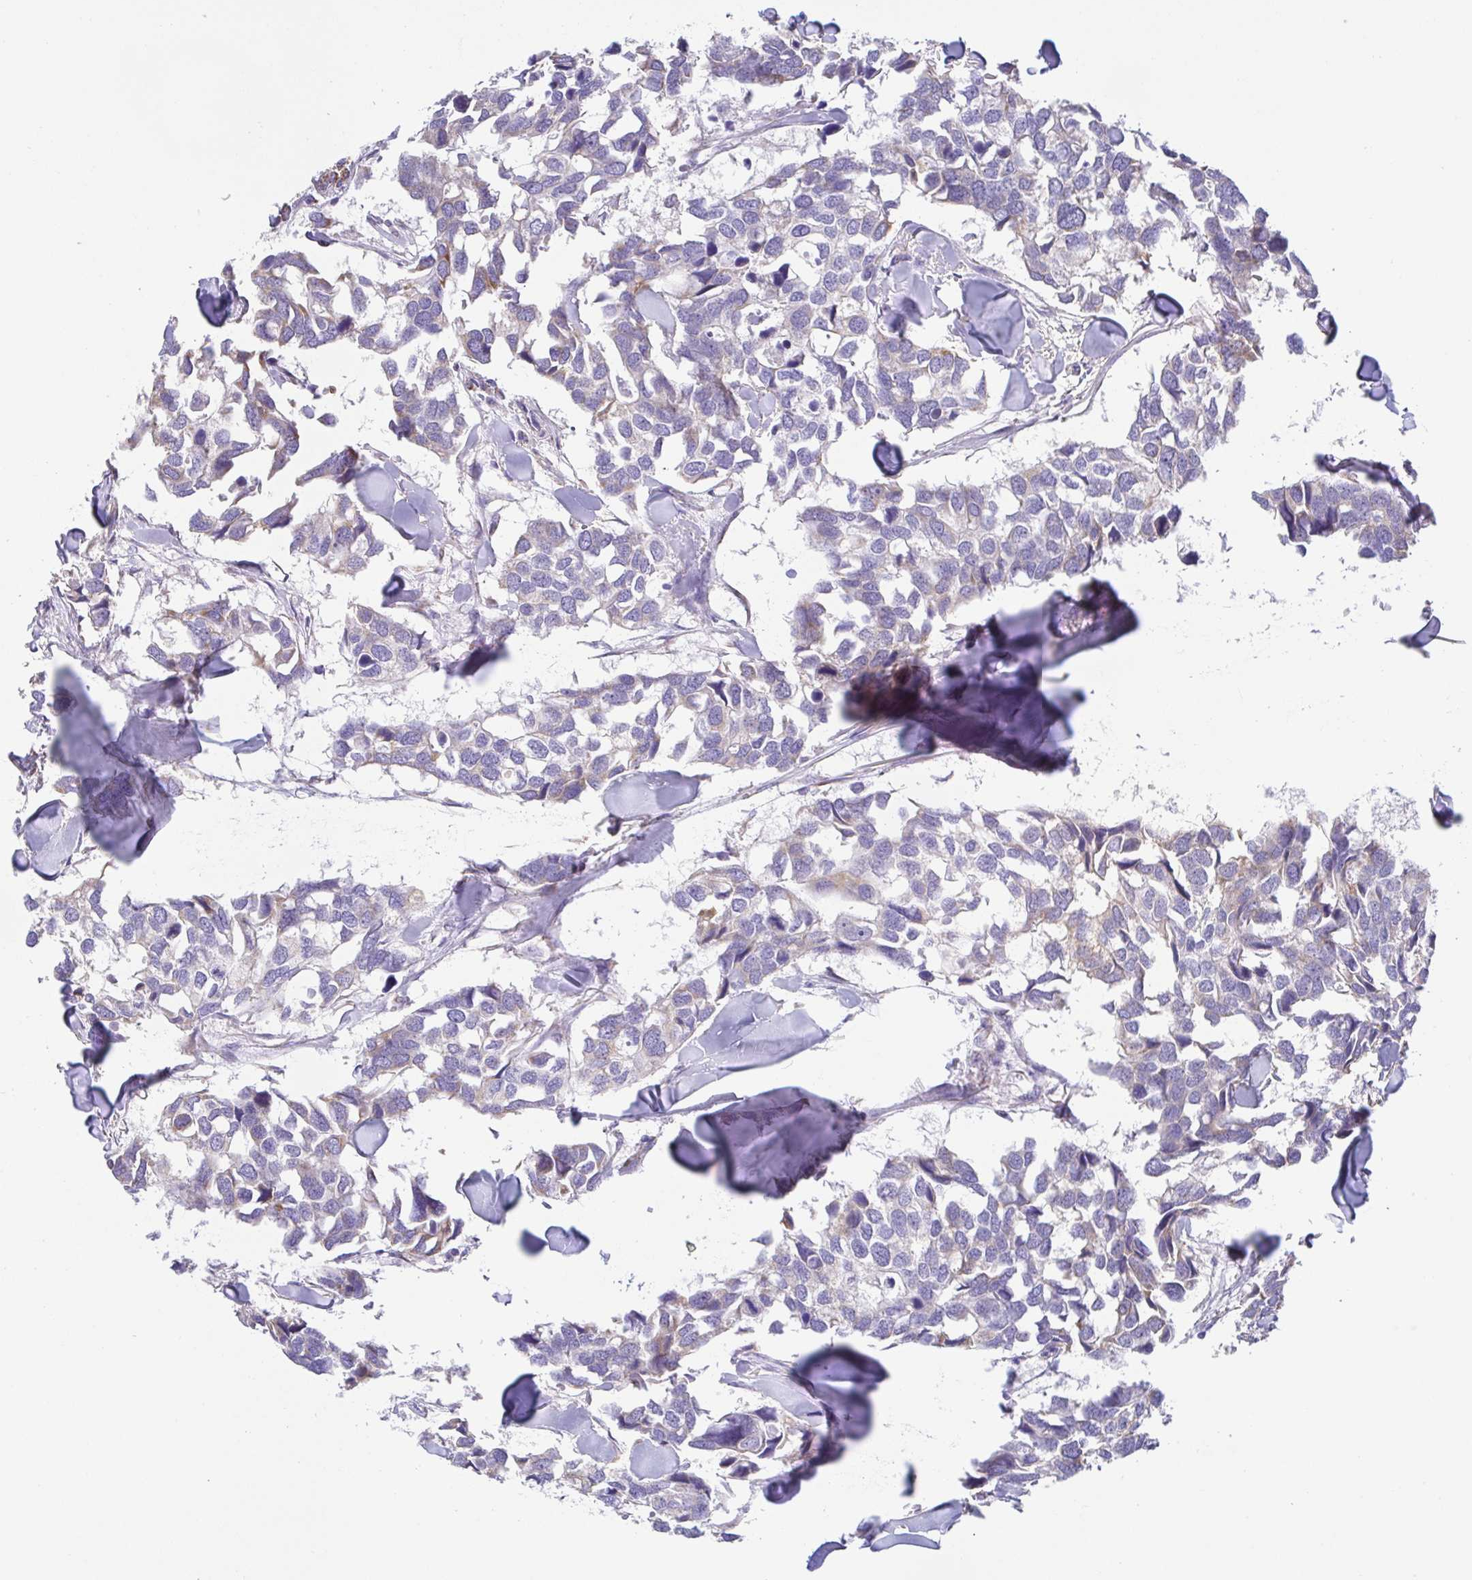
{"staining": {"intensity": "weak", "quantity": "25%-75%", "location": "cytoplasmic/membranous"}, "tissue": "breast cancer", "cell_type": "Tumor cells", "image_type": "cancer", "snomed": [{"axis": "morphology", "description": "Duct carcinoma"}, {"axis": "topography", "description": "Breast"}], "caption": "About 25%-75% of tumor cells in human breast cancer show weak cytoplasmic/membranous protein staining as visualized by brown immunohistochemical staining.", "gene": "GINM1", "patient": {"sex": "female", "age": 83}}